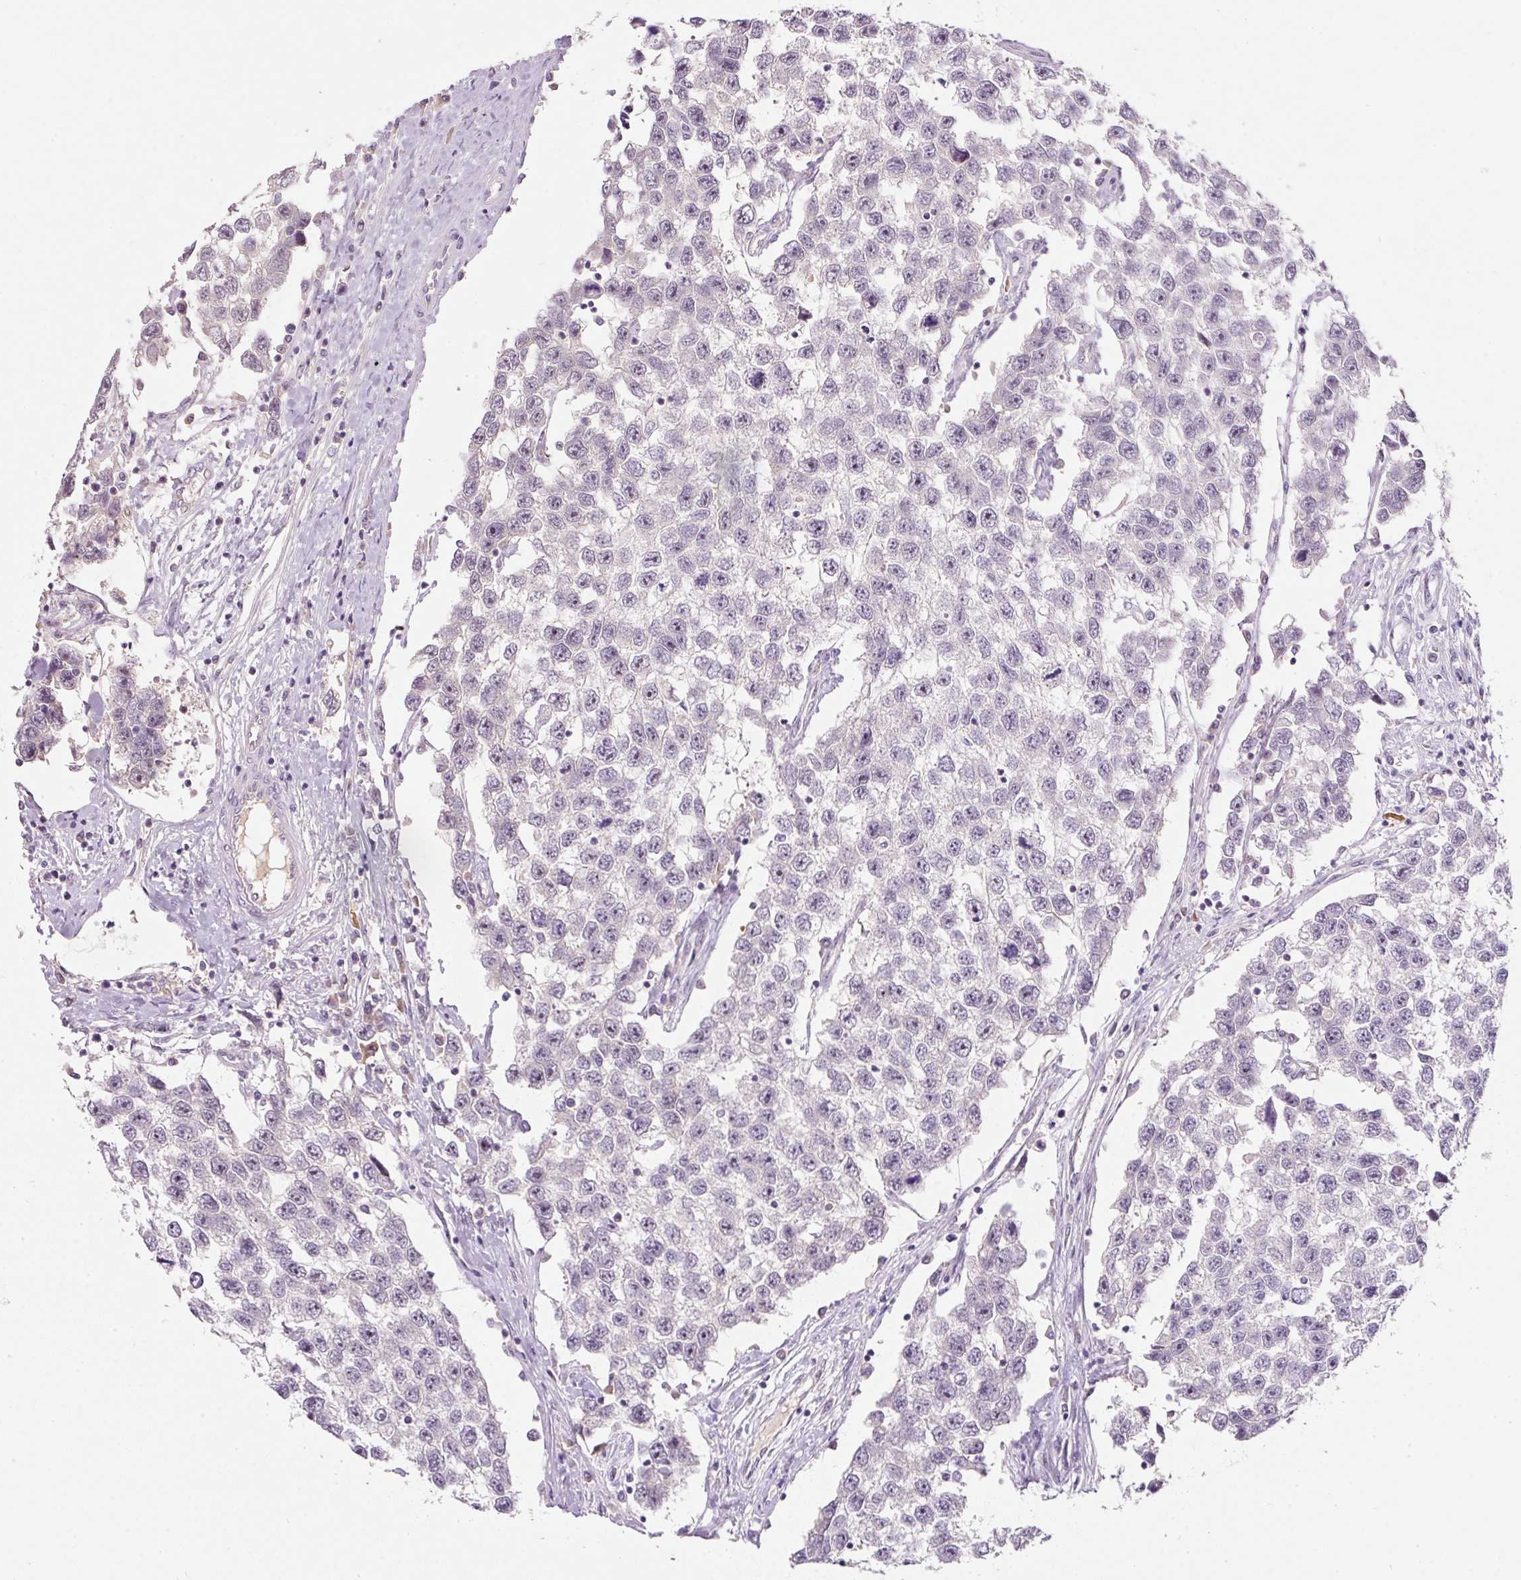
{"staining": {"intensity": "negative", "quantity": "none", "location": "none"}, "tissue": "testis cancer", "cell_type": "Tumor cells", "image_type": "cancer", "snomed": [{"axis": "morphology", "description": "Seminoma, NOS"}, {"axis": "topography", "description": "Testis"}], "caption": "Tumor cells are negative for protein expression in human testis cancer.", "gene": "TMEM37", "patient": {"sex": "male", "age": 33}}